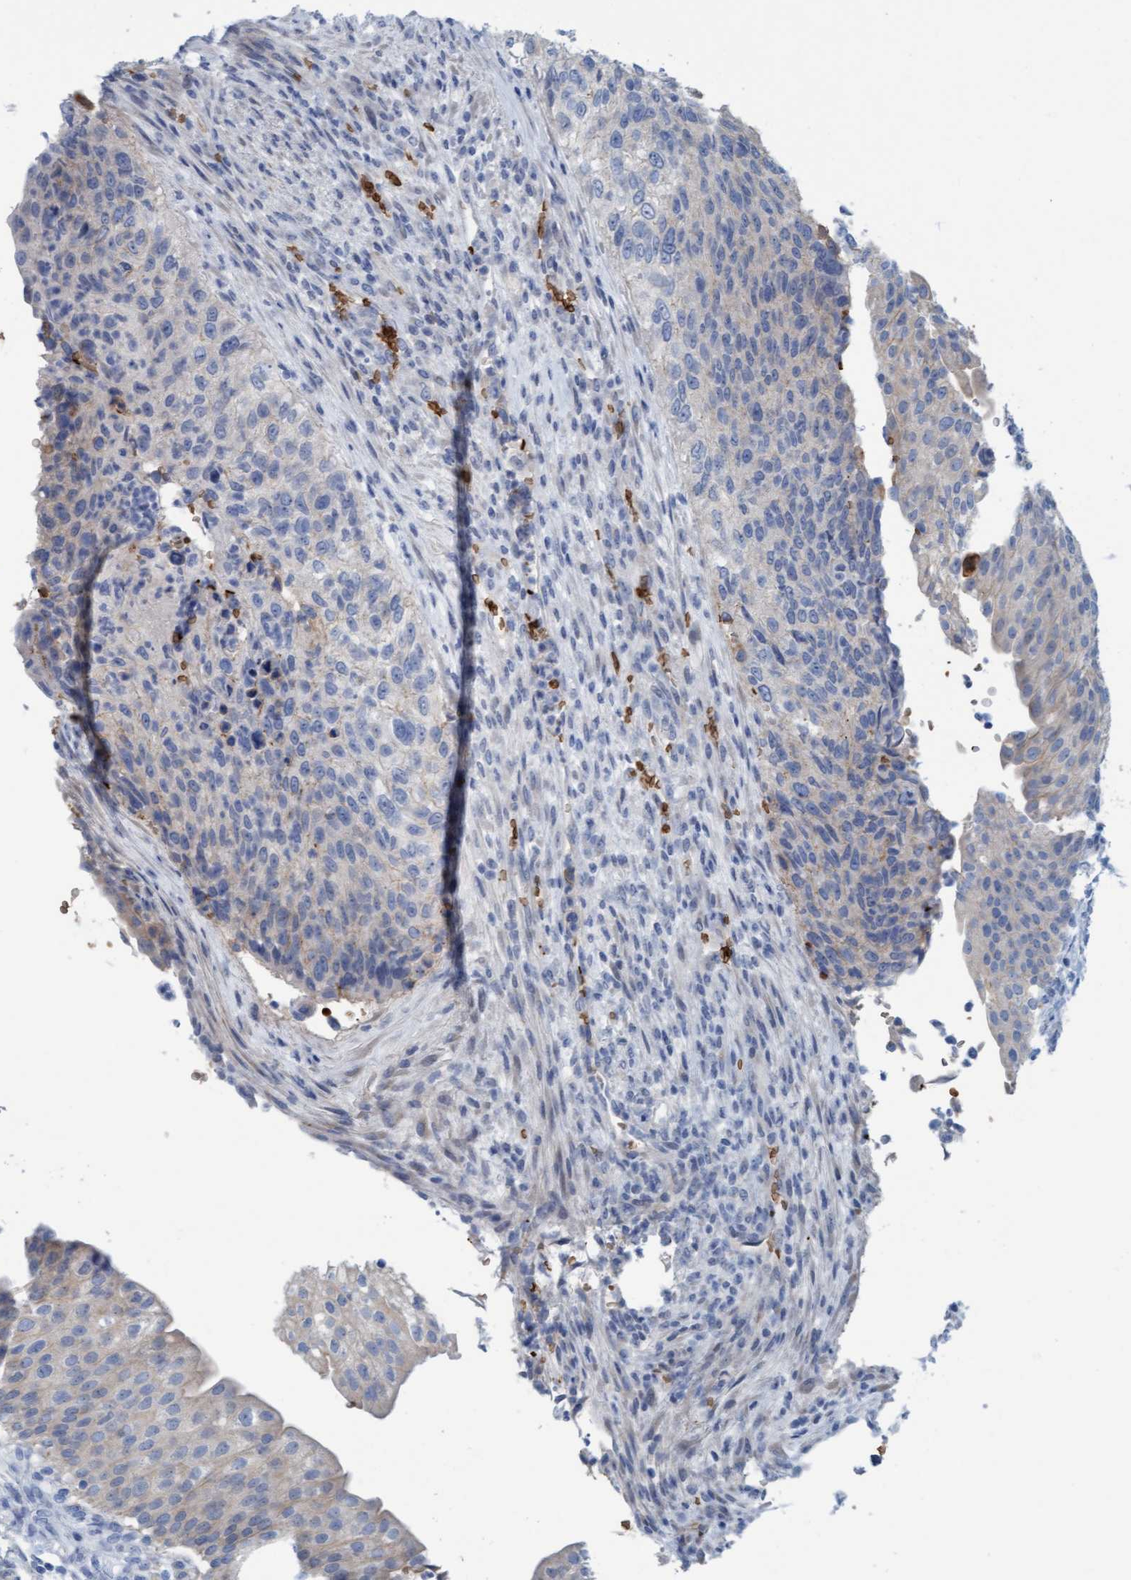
{"staining": {"intensity": "weak", "quantity": "25%-75%", "location": "cytoplasmic/membranous"}, "tissue": "urinary bladder", "cell_type": "Urothelial cells", "image_type": "normal", "snomed": [{"axis": "morphology", "description": "Normal tissue, NOS"}, {"axis": "topography", "description": "Urinary bladder"}], "caption": "Protein expression analysis of unremarkable human urinary bladder reveals weak cytoplasmic/membranous staining in about 25%-75% of urothelial cells. The protein of interest is shown in brown color, while the nuclei are stained blue.", "gene": "P2RX5", "patient": {"sex": "female", "age": 60}}